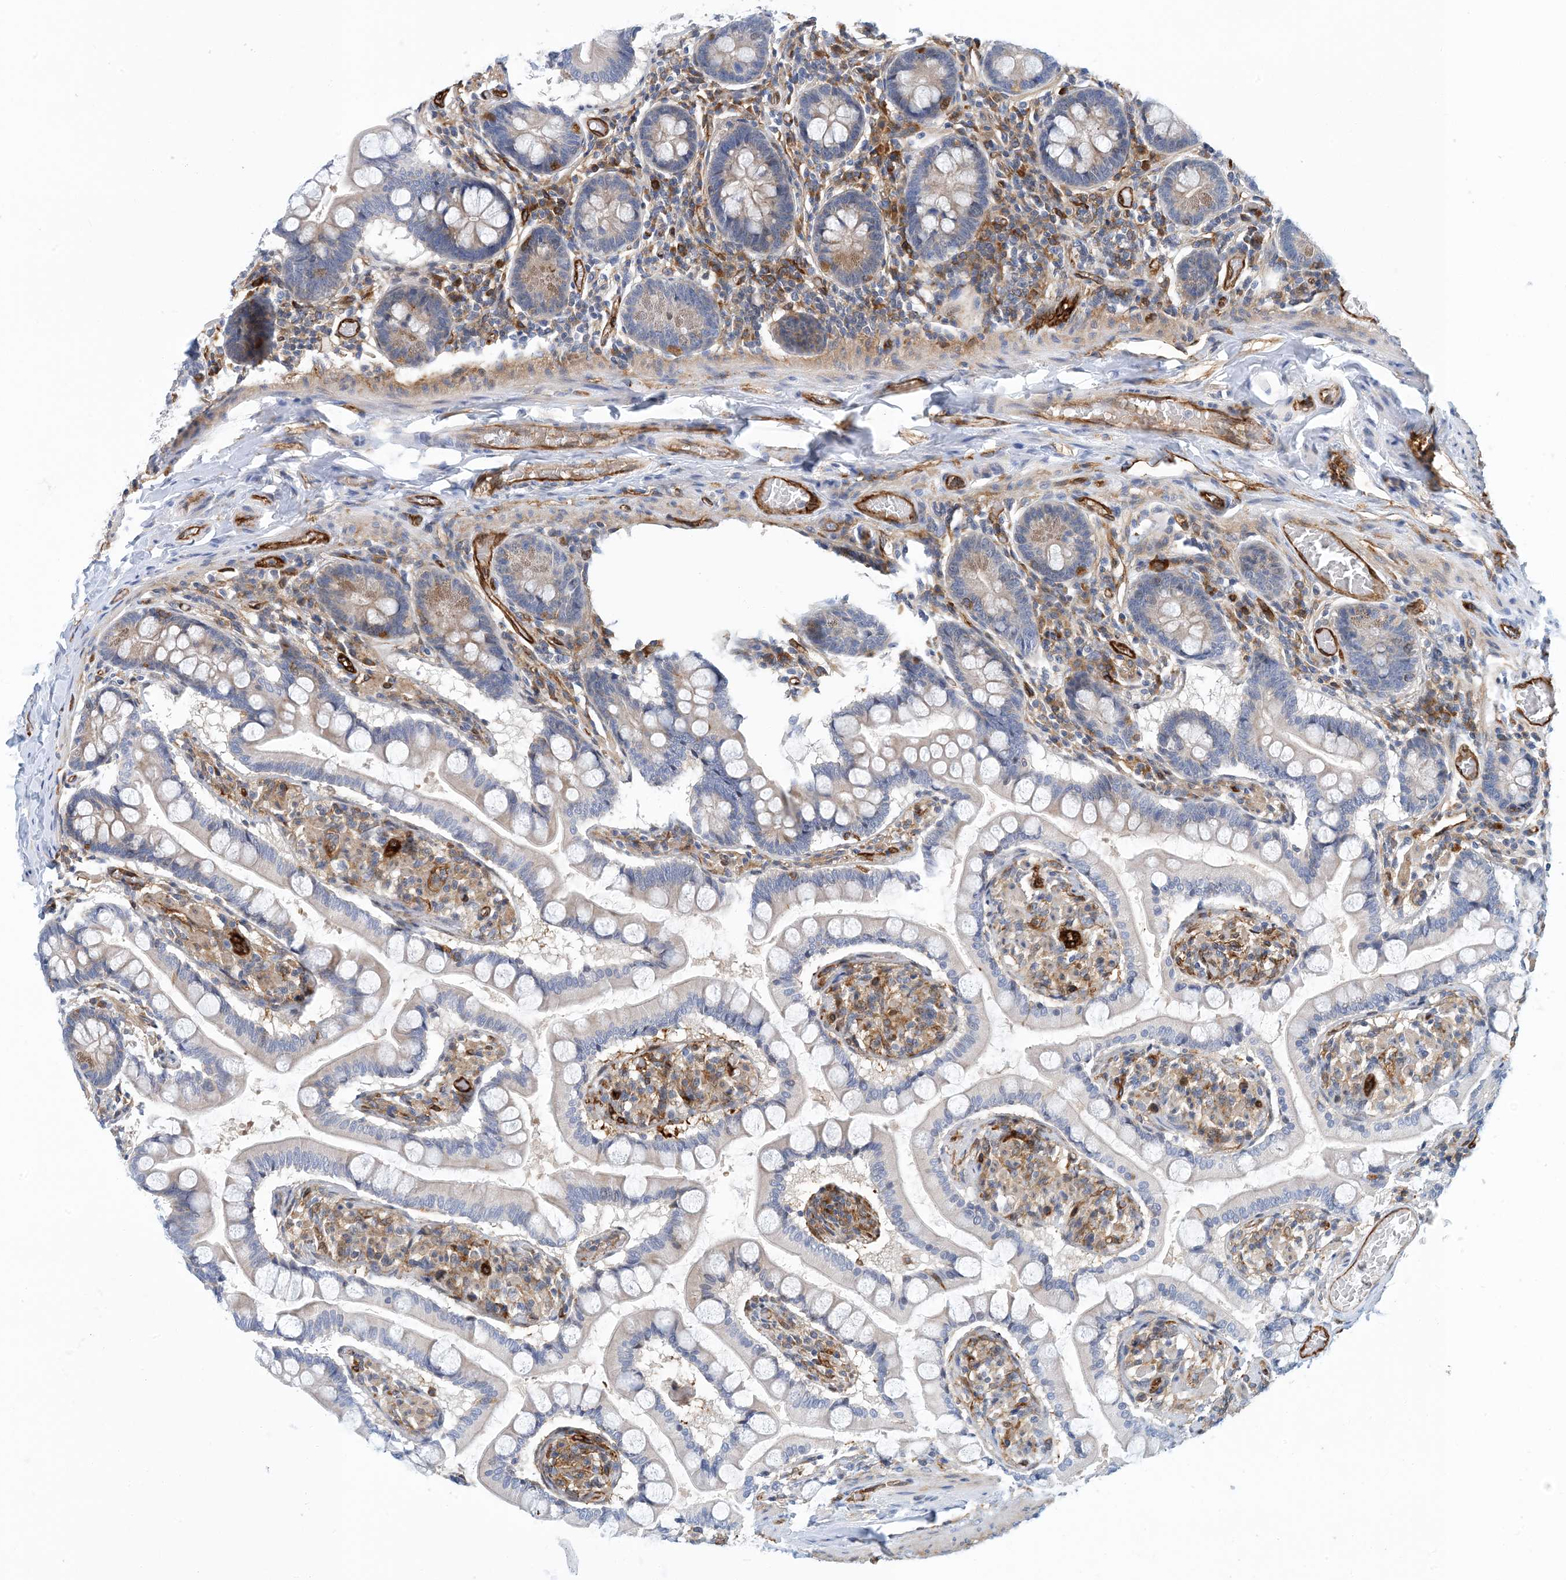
{"staining": {"intensity": "weak", "quantity": "<25%", "location": "cytoplasmic/membranous"}, "tissue": "small intestine", "cell_type": "Glandular cells", "image_type": "normal", "snomed": [{"axis": "morphology", "description": "Normal tissue, NOS"}, {"axis": "topography", "description": "Small intestine"}], "caption": "Glandular cells show no significant protein positivity in normal small intestine.", "gene": "PCDHA2", "patient": {"sex": "male", "age": 41}}